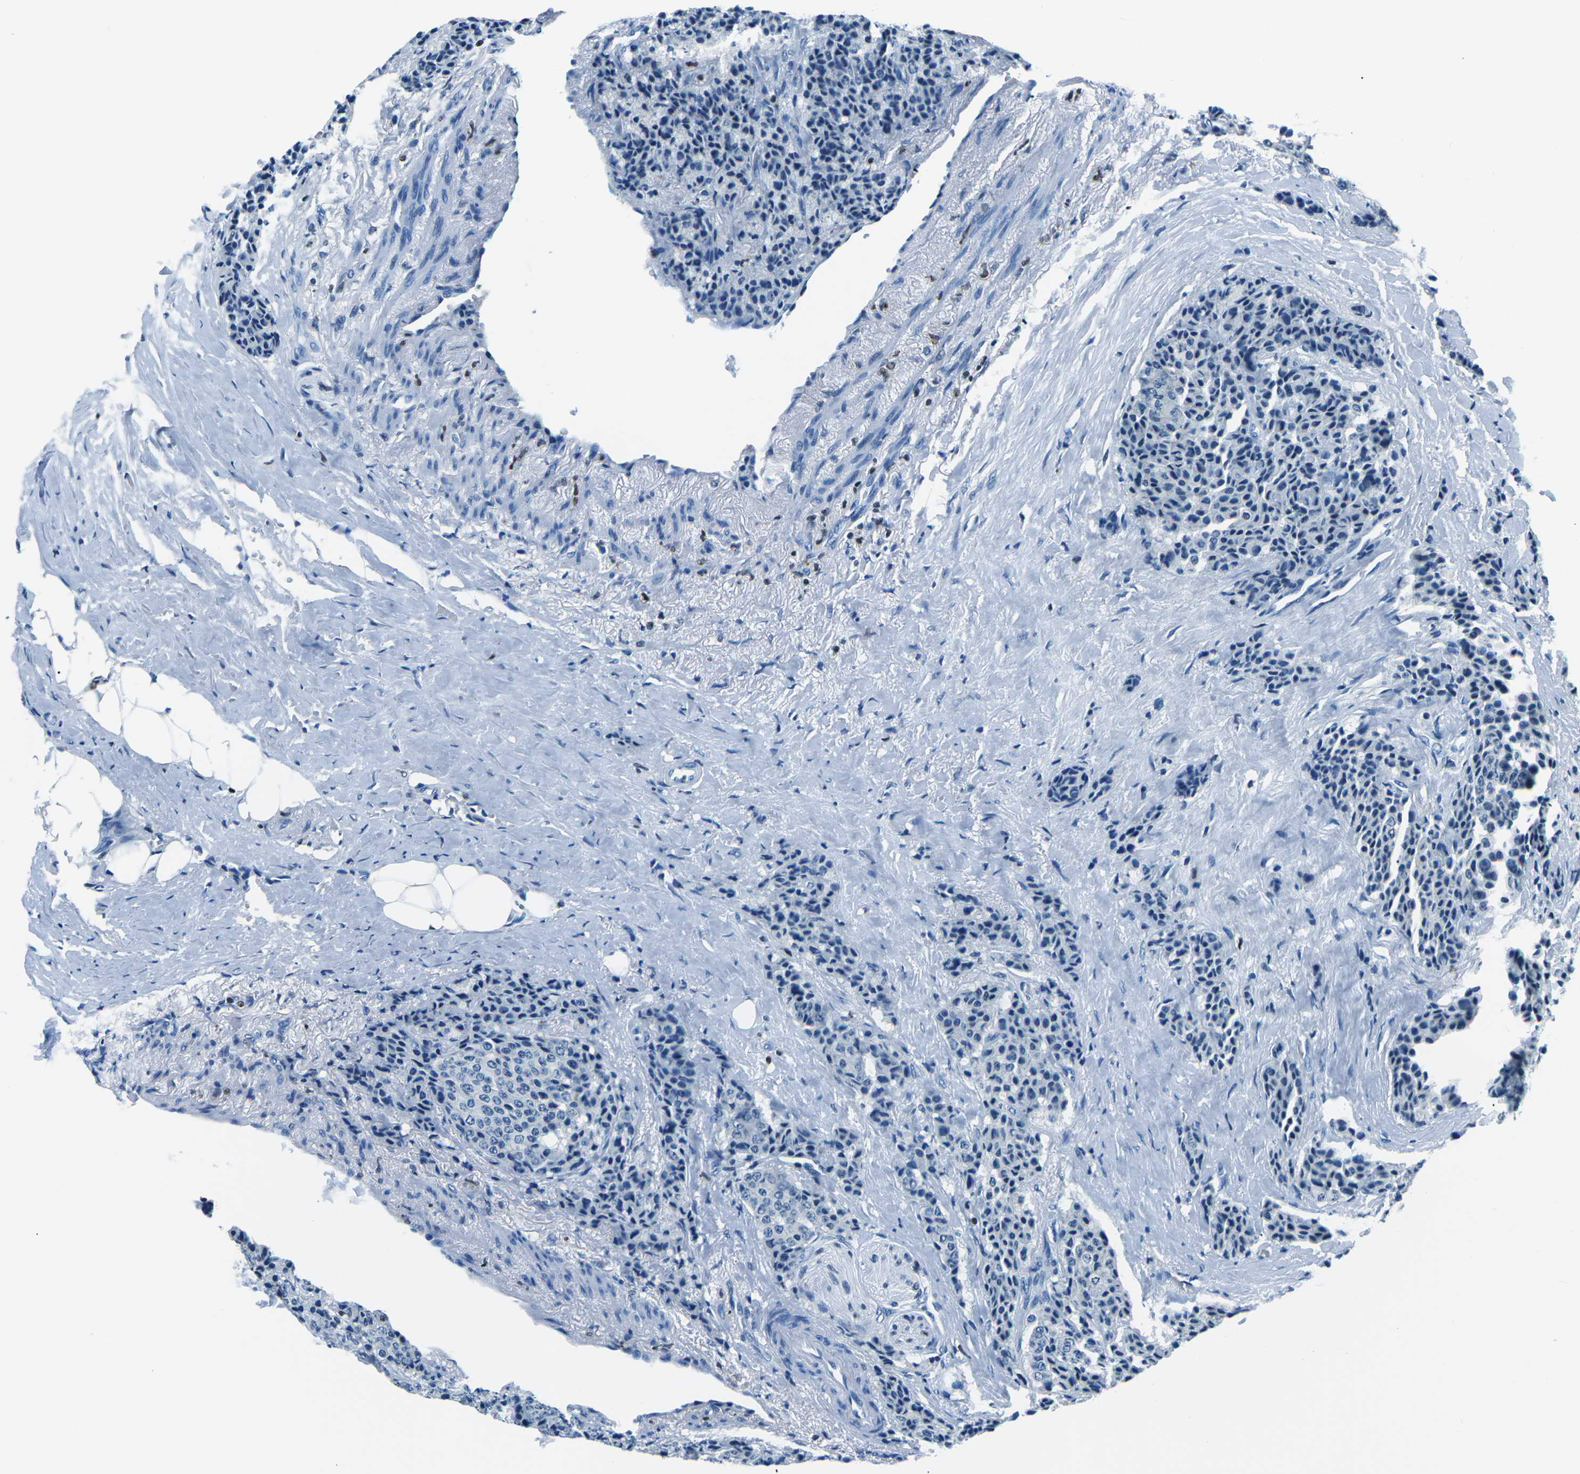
{"staining": {"intensity": "negative", "quantity": "none", "location": "none"}, "tissue": "carcinoid", "cell_type": "Tumor cells", "image_type": "cancer", "snomed": [{"axis": "morphology", "description": "Carcinoid, malignant, NOS"}, {"axis": "topography", "description": "Colon"}], "caption": "Carcinoid stained for a protein using IHC demonstrates no positivity tumor cells.", "gene": "CELF2", "patient": {"sex": "female", "age": 61}}